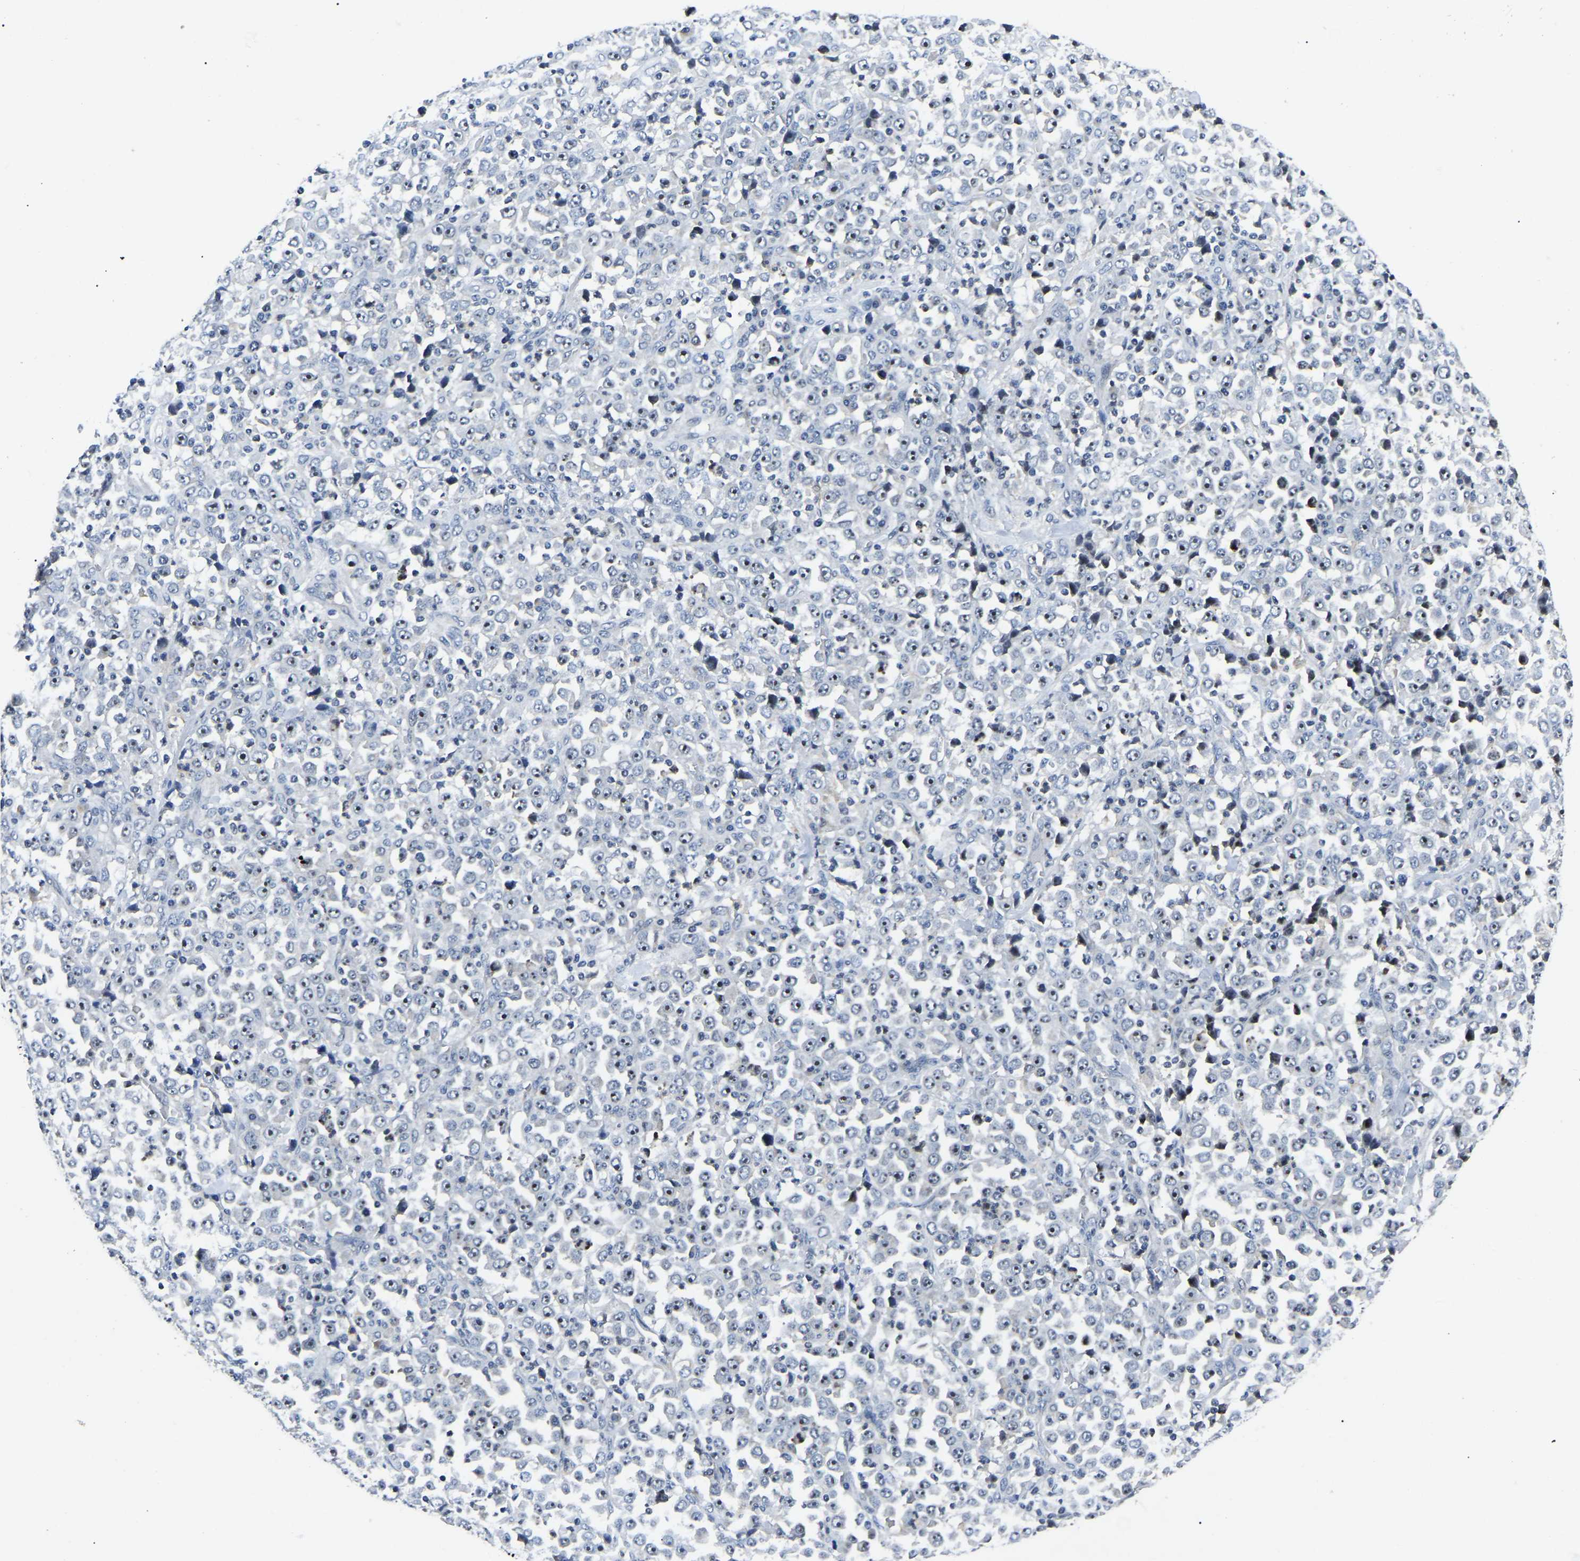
{"staining": {"intensity": "negative", "quantity": "none", "location": "none"}, "tissue": "stomach cancer", "cell_type": "Tumor cells", "image_type": "cancer", "snomed": [{"axis": "morphology", "description": "Normal tissue, NOS"}, {"axis": "morphology", "description": "Adenocarcinoma, NOS"}, {"axis": "topography", "description": "Stomach, upper"}, {"axis": "topography", "description": "Stomach"}], "caption": "Tumor cells show no significant protein expression in stomach cancer.", "gene": "RBM28", "patient": {"sex": "male", "age": 59}}